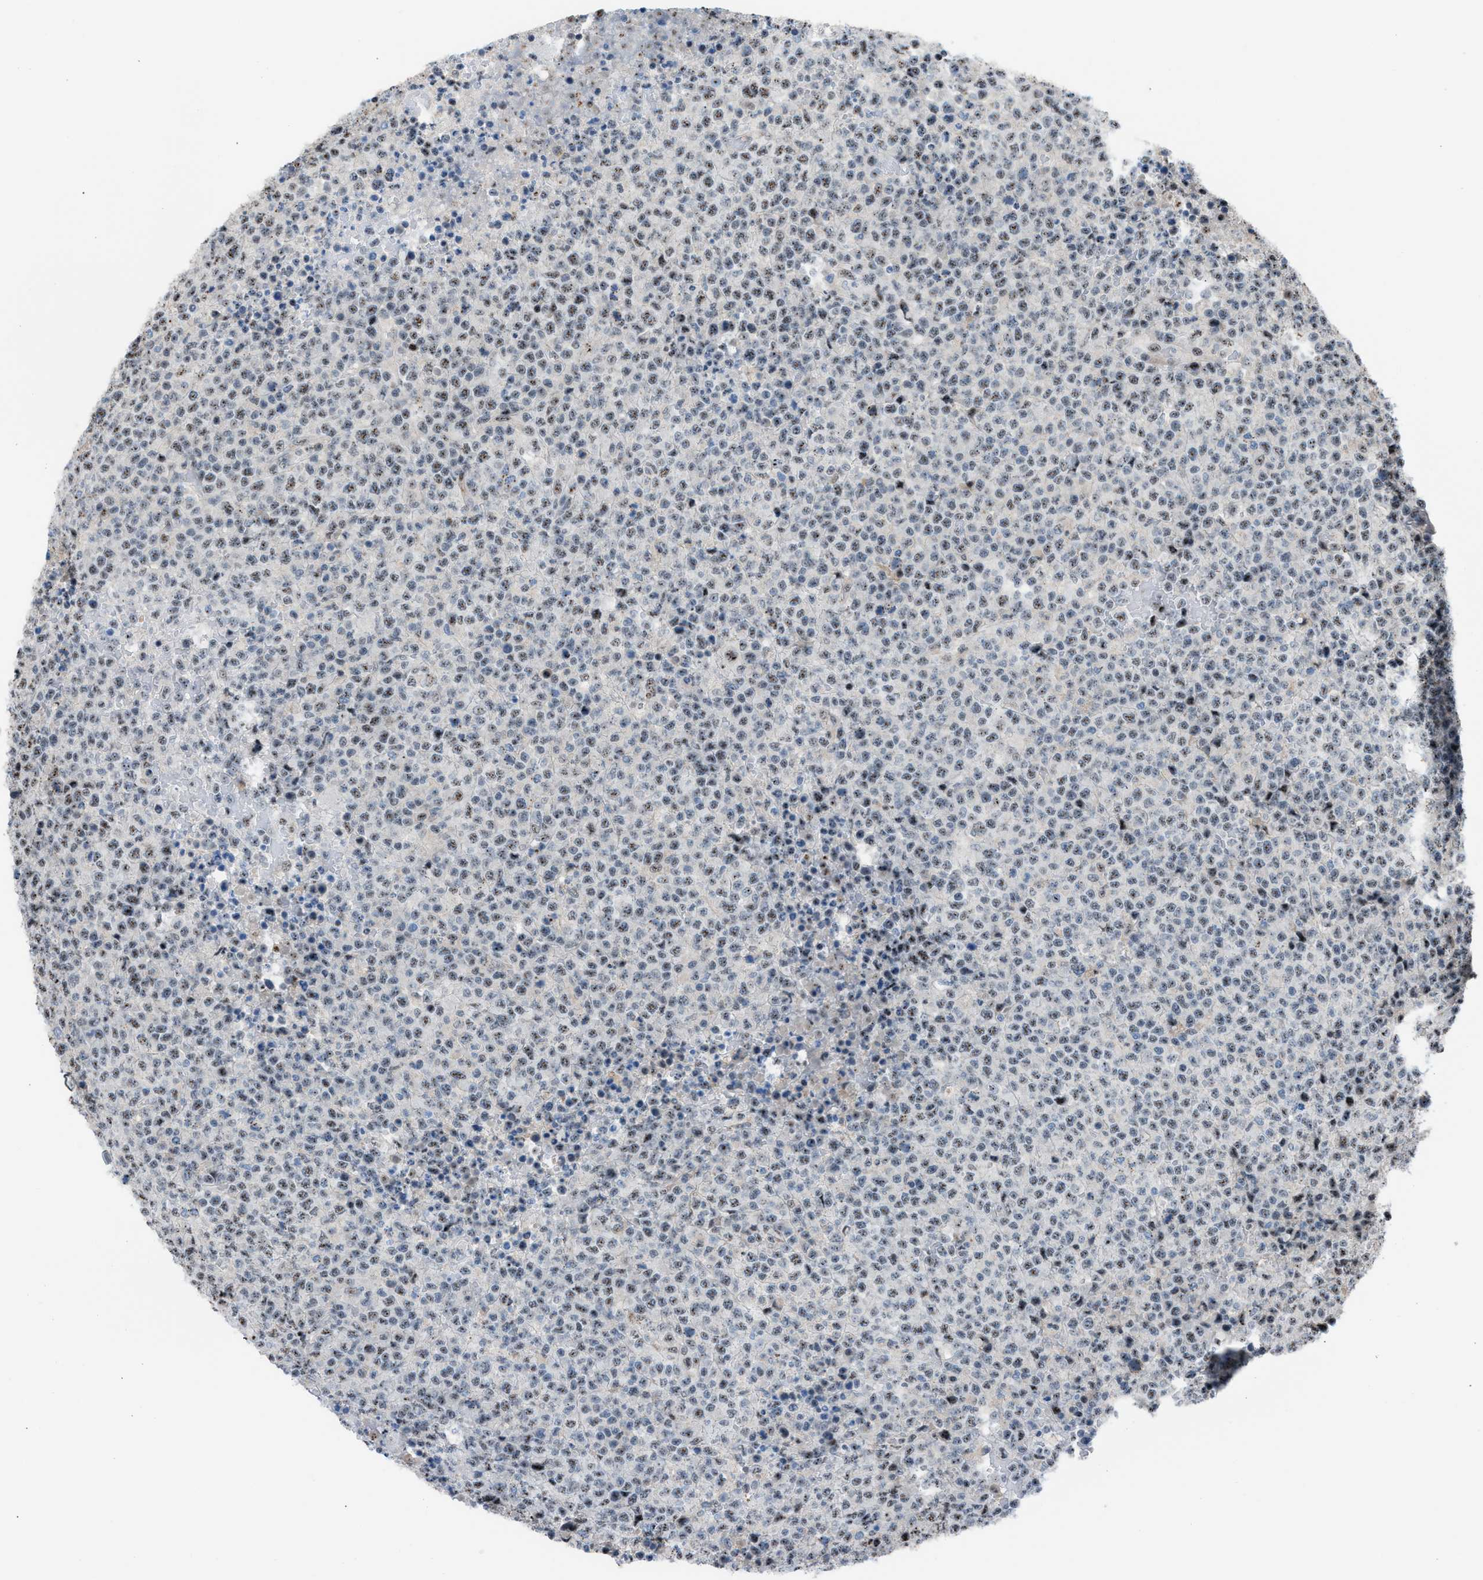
{"staining": {"intensity": "weak", "quantity": "25%-75%", "location": "nuclear"}, "tissue": "lymphoma", "cell_type": "Tumor cells", "image_type": "cancer", "snomed": [{"axis": "morphology", "description": "Malignant lymphoma, non-Hodgkin's type, High grade"}, {"axis": "topography", "description": "Lymph node"}], "caption": "Immunohistochemistry (IHC) photomicrograph of neoplastic tissue: high-grade malignant lymphoma, non-Hodgkin's type stained using immunohistochemistry (IHC) exhibits low levels of weak protein expression localized specifically in the nuclear of tumor cells, appearing as a nuclear brown color.", "gene": "CENPP", "patient": {"sex": "male", "age": 13}}